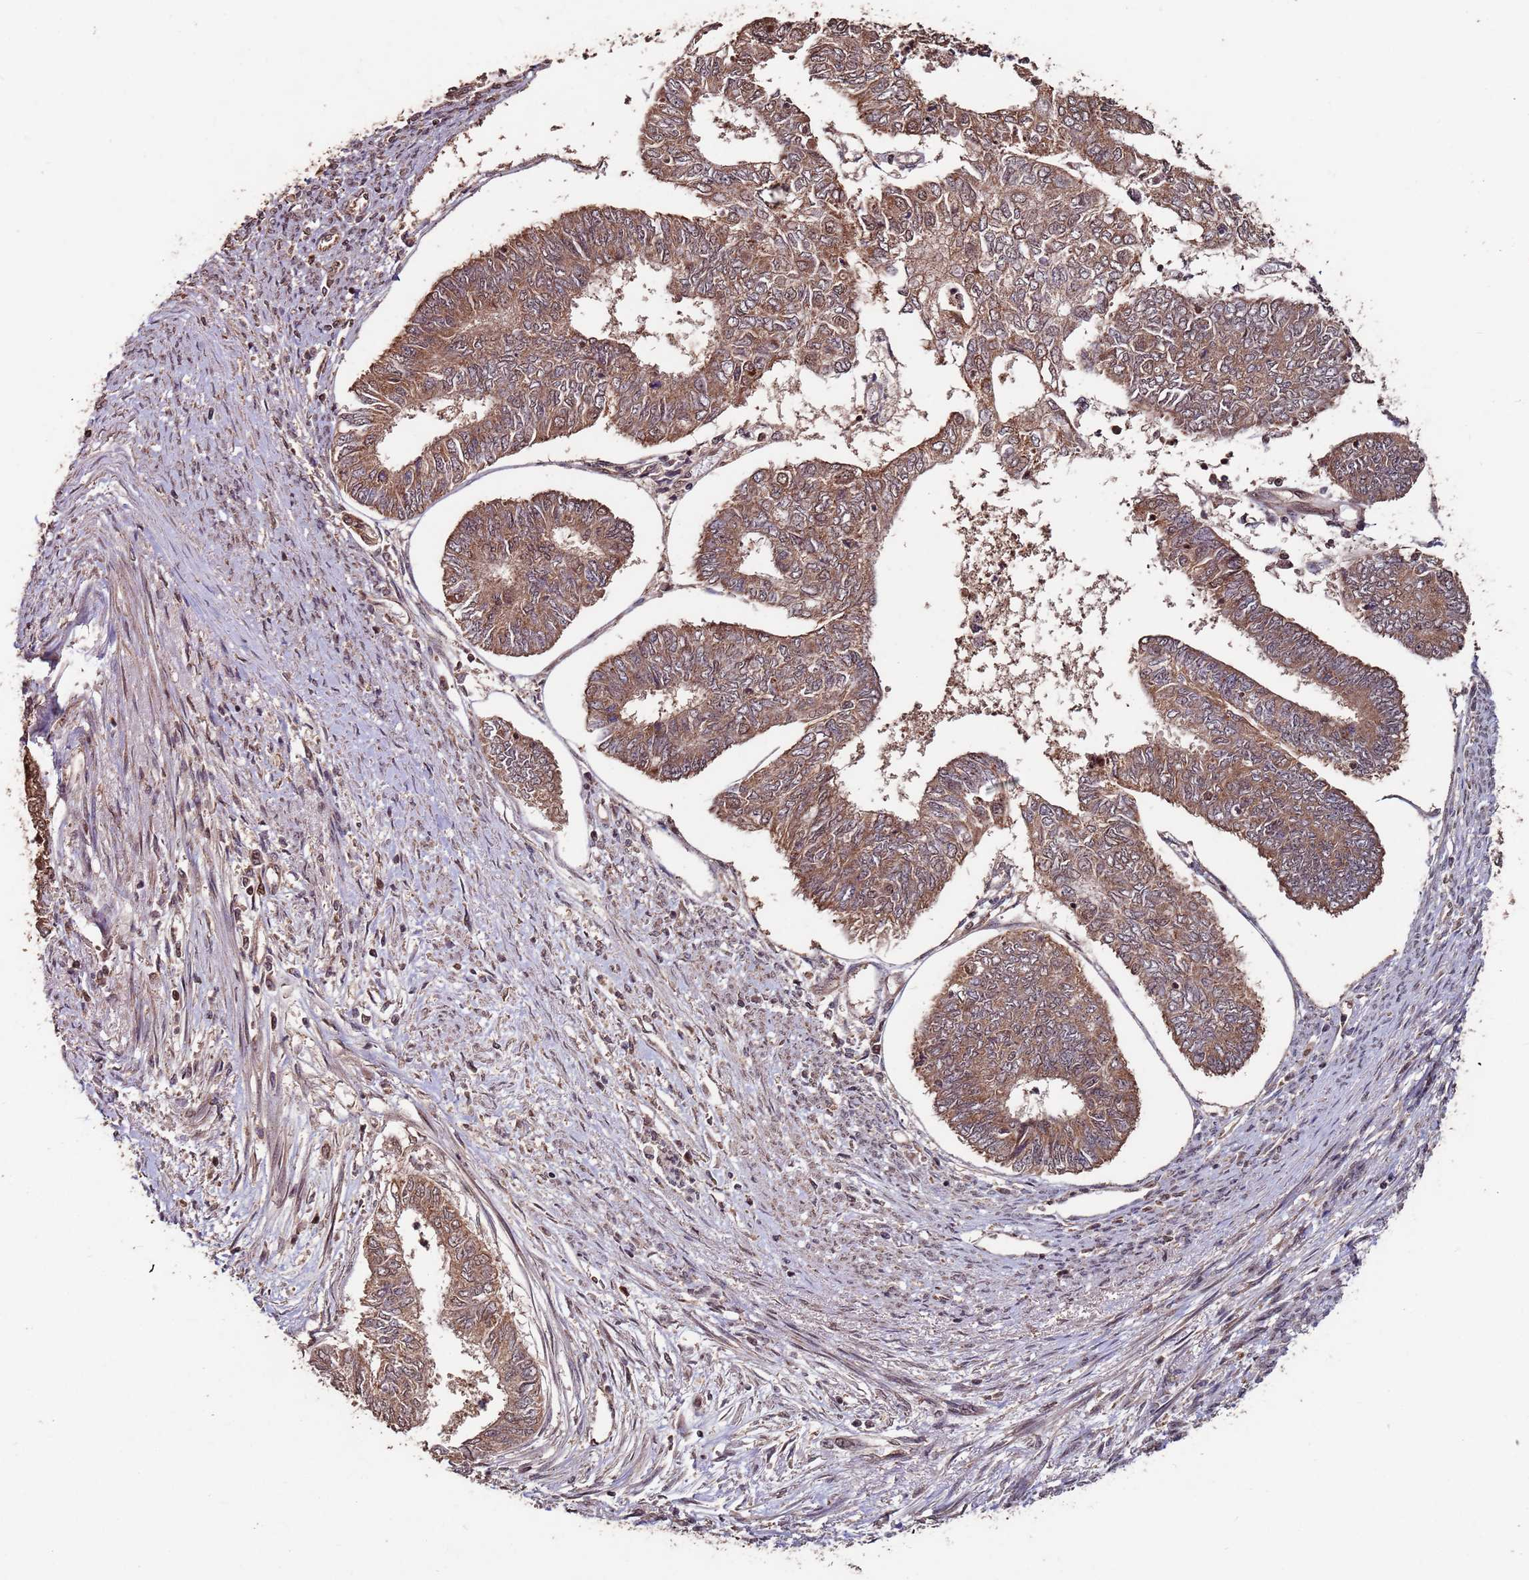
{"staining": {"intensity": "moderate", "quantity": ">75%", "location": "cytoplasmic/membranous"}, "tissue": "endometrial cancer", "cell_type": "Tumor cells", "image_type": "cancer", "snomed": [{"axis": "morphology", "description": "Adenocarcinoma, NOS"}, {"axis": "topography", "description": "Endometrium"}], "caption": "Protein staining of endometrial cancer tissue displays moderate cytoplasmic/membranous staining in approximately >75% of tumor cells.", "gene": "PRR7", "patient": {"sex": "female", "age": 68}}